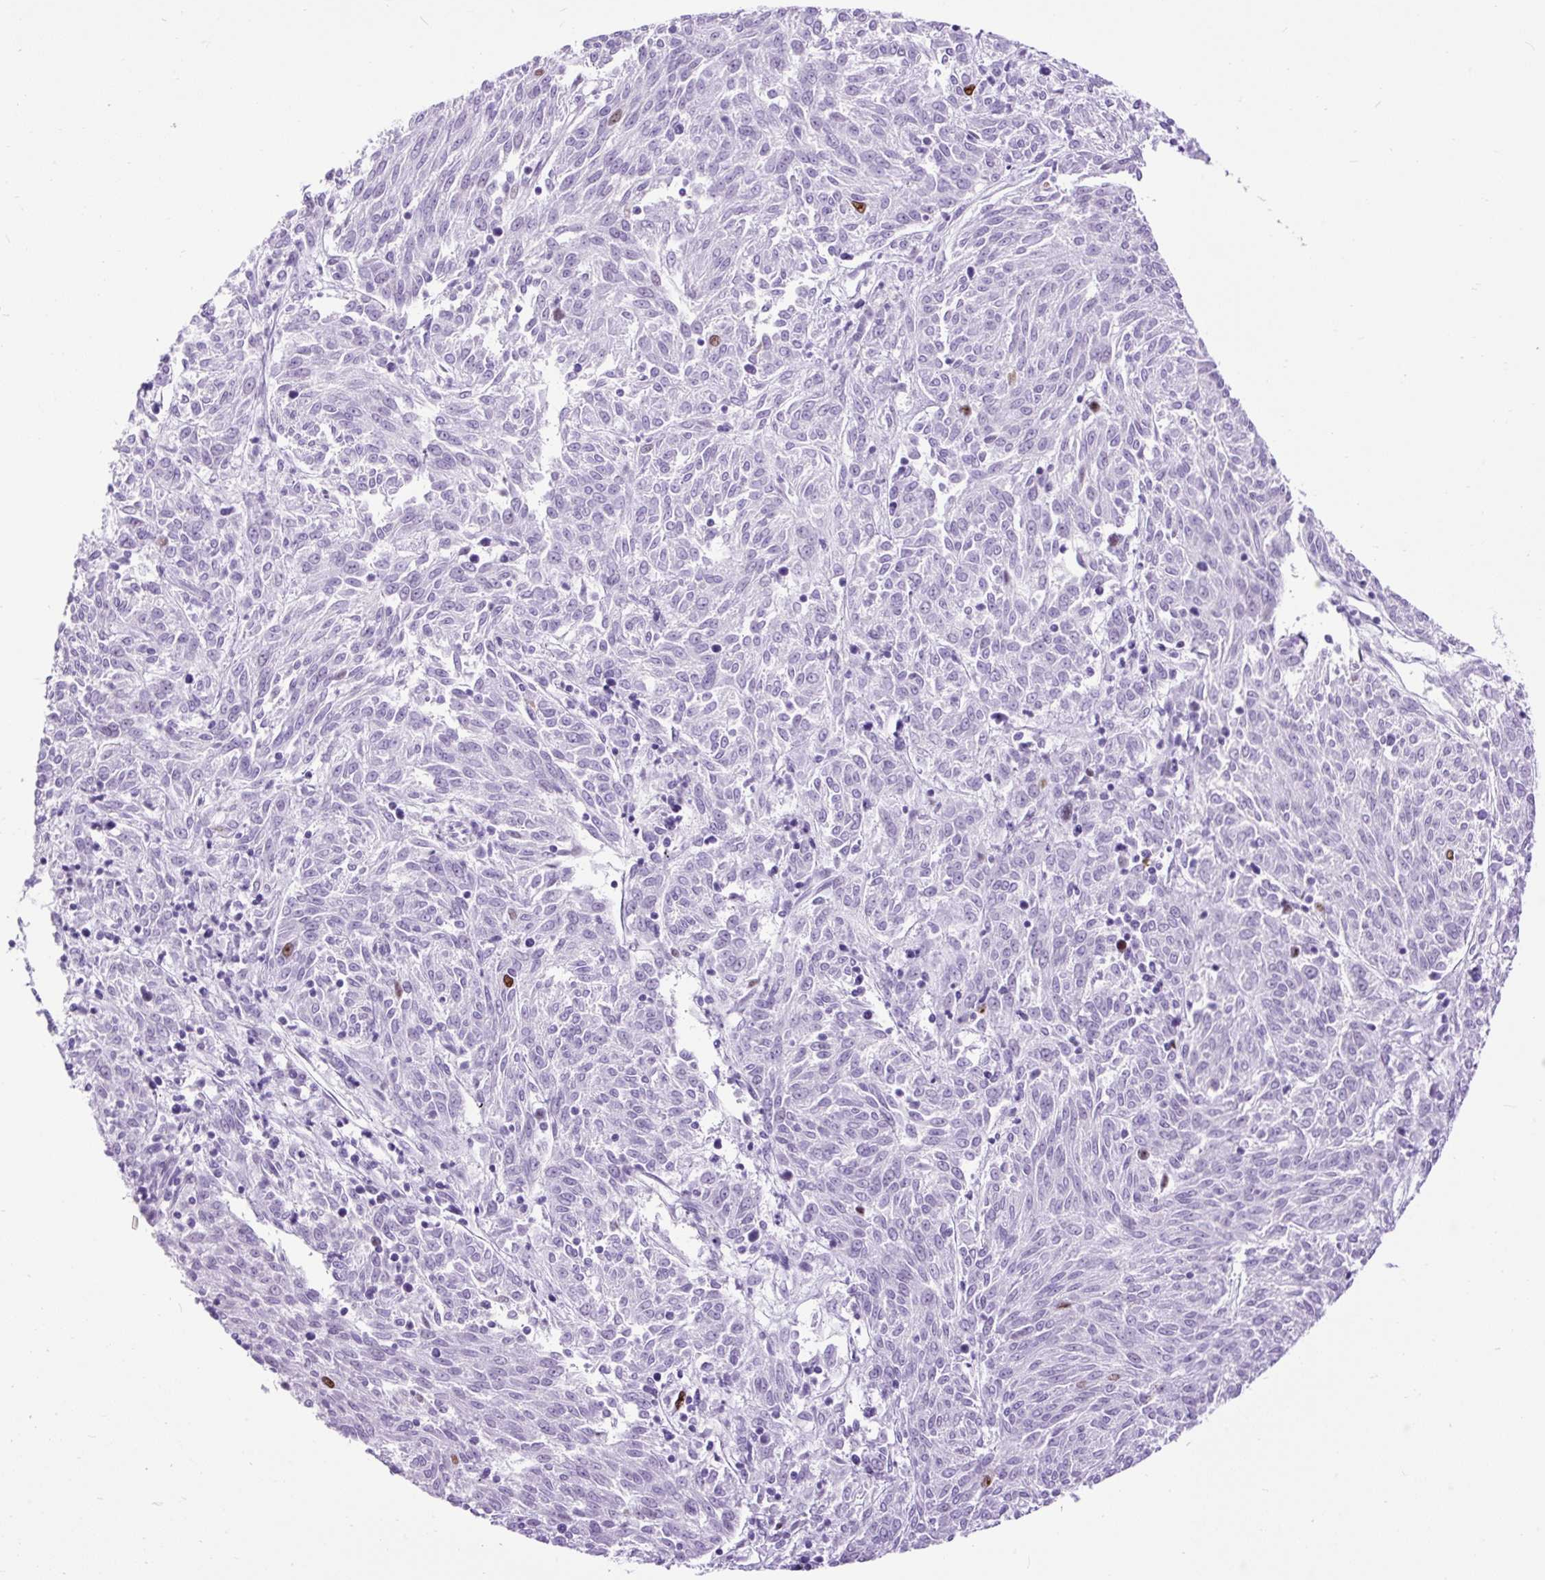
{"staining": {"intensity": "moderate", "quantity": "<25%", "location": "nuclear"}, "tissue": "melanoma", "cell_type": "Tumor cells", "image_type": "cancer", "snomed": [{"axis": "morphology", "description": "Malignant melanoma, NOS"}, {"axis": "topography", "description": "Skin"}], "caption": "Immunohistochemistry of human melanoma exhibits low levels of moderate nuclear staining in approximately <25% of tumor cells. (IHC, brightfield microscopy, high magnification).", "gene": "RACGAP1", "patient": {"sex": "female", "age": 72}}